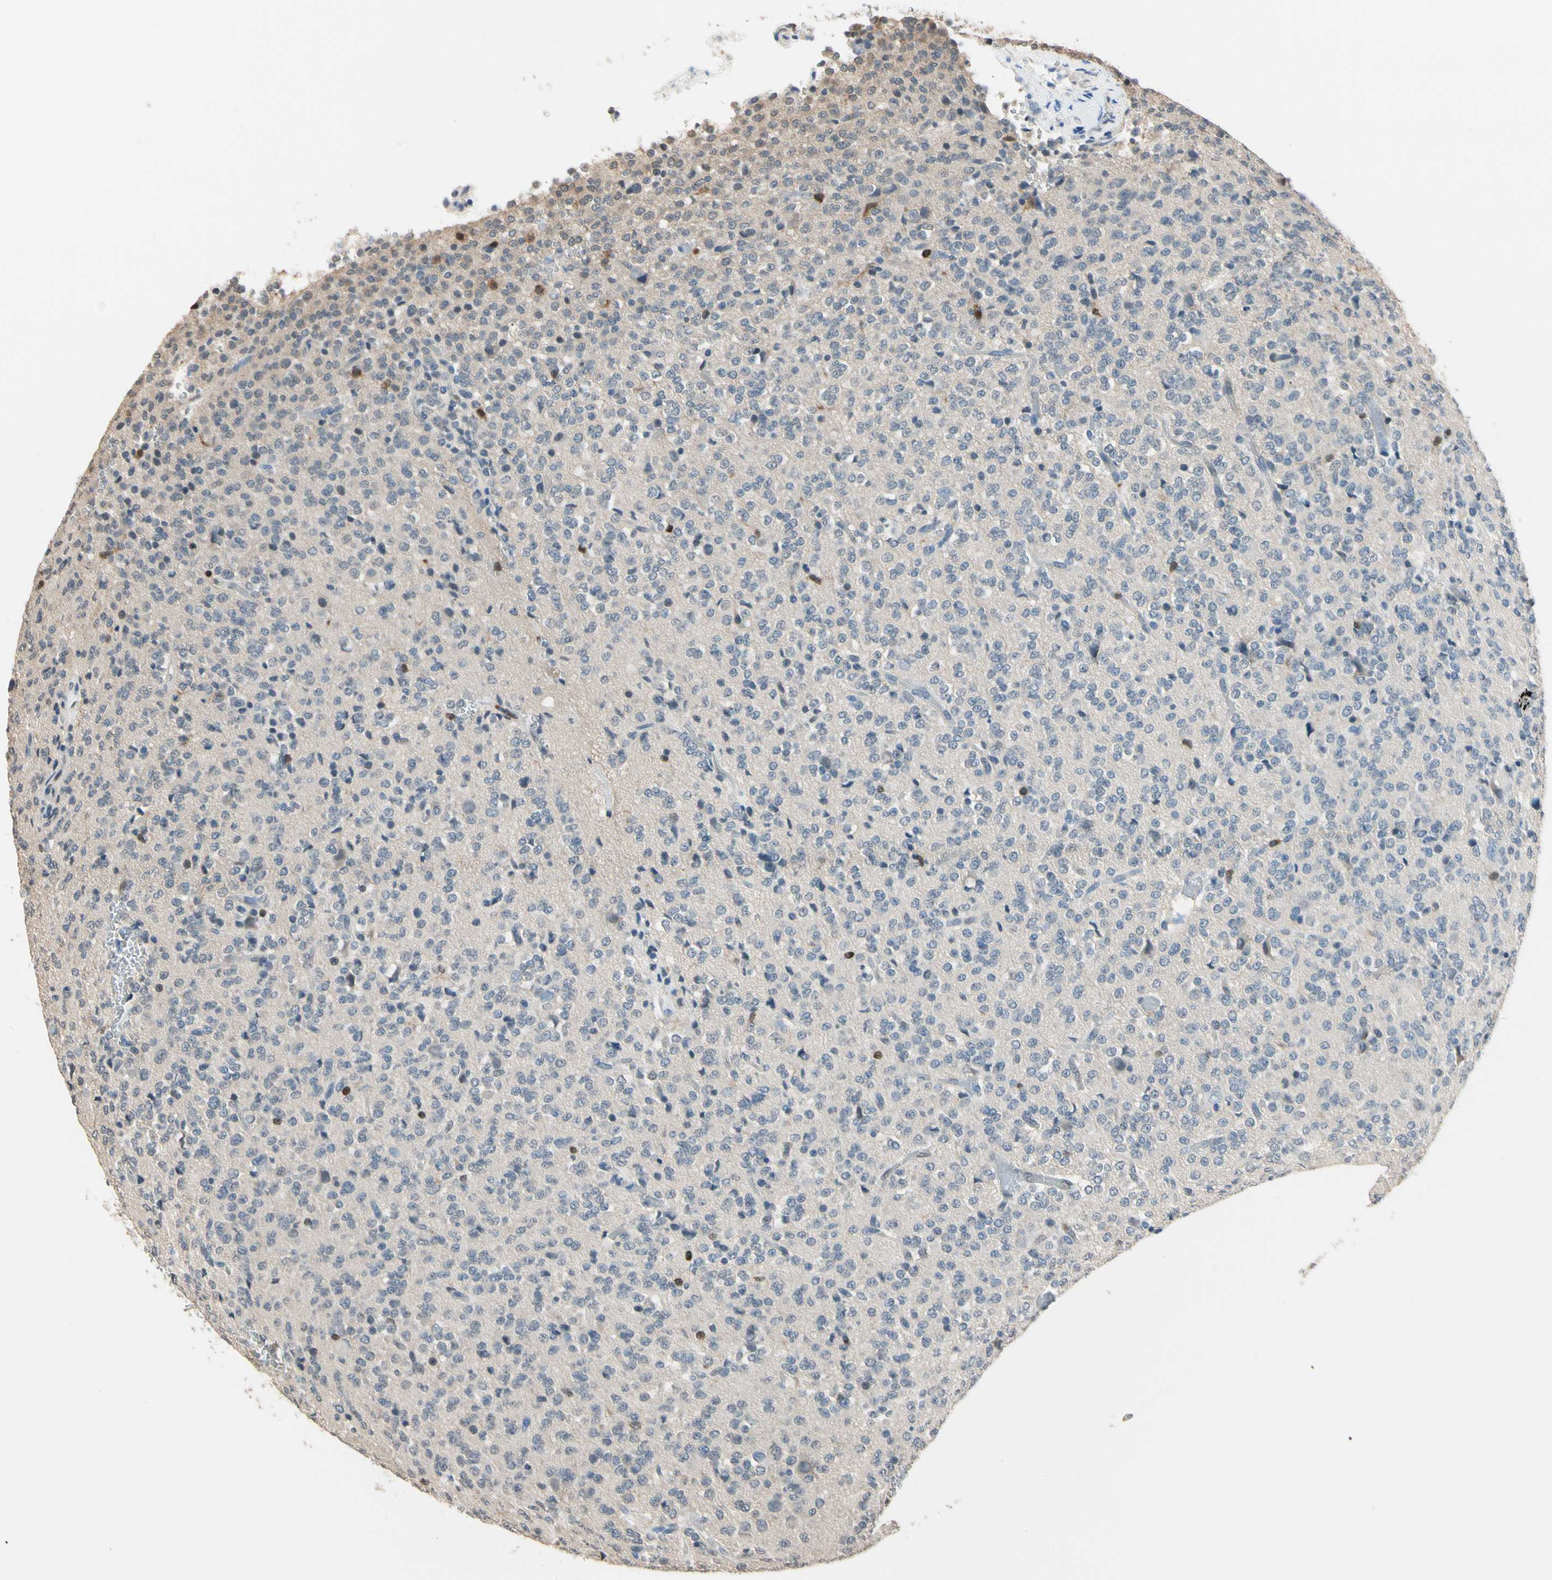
{"staining": {"intensity": "negative", "quantity": "none", "location": "none"}, "tissue": "glioma", "cell_type": "Tumor cells", "image_type": "cancer", "snomed": [{"axis": "morphology", "description": "Glioma, malignant, Low grade"}, {"axis": "topography", "description": "Brain"}], "caption": "The histopathology image exhibits no staining of tumor cells in malignant low-grade glioma.", "gene": "NFATC2", "patient": {"sex": "male", "age": 38}}